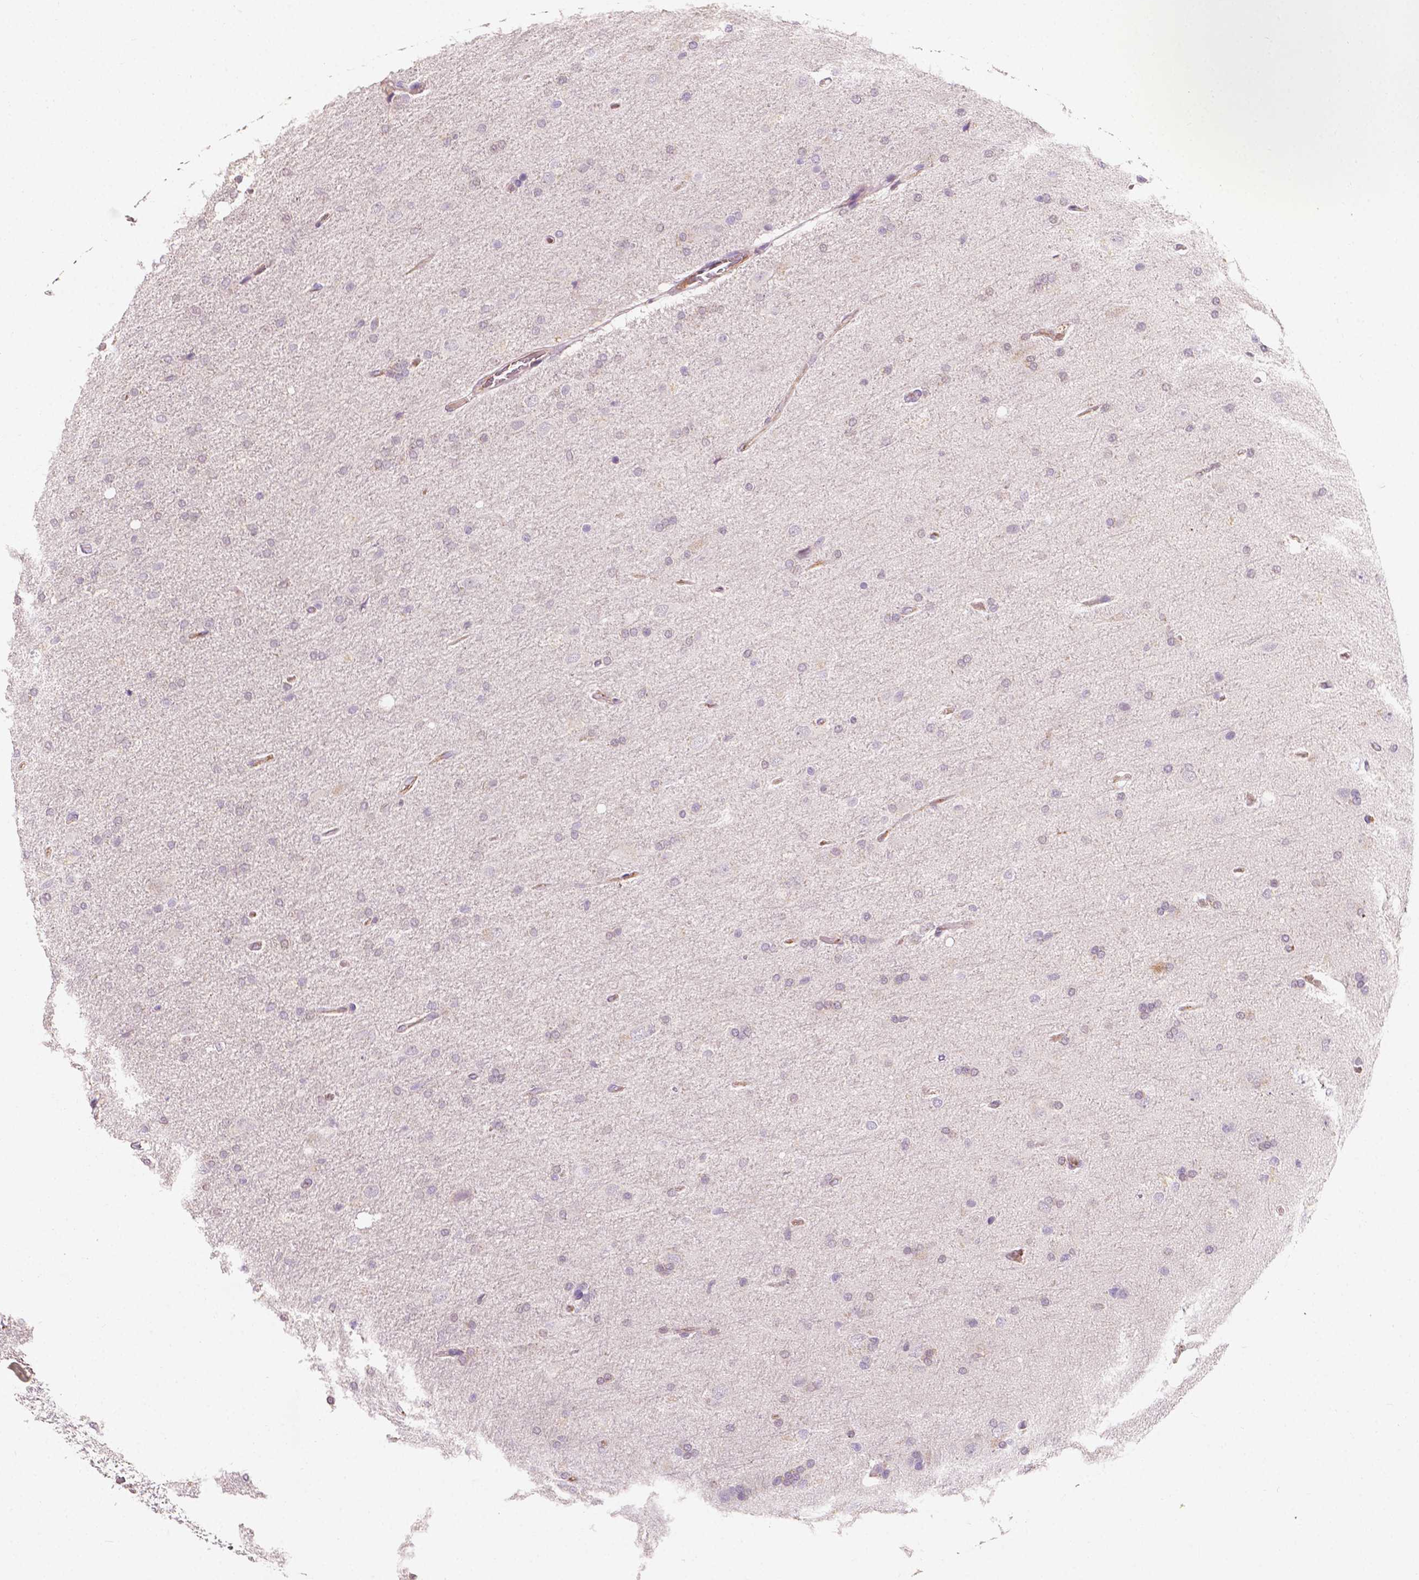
{"staining": {"intensity": "negative", "quantity": "none", "location": "none"}, "tissue": "glioma", "cell_type": "Tumor cells", "image_type": "cancer", "snomed": [{"axis": "morphology", "description": "Glioma, malignant, High grade"}, {"axis": "topography", "description": "Cerebral cortex"}], "caption": "Human glioma stained for a protein using IHC reveals no positivity in tumor cells.", "gene": "SLC22A4", "patient": {"sex": "male", "age": 70}}